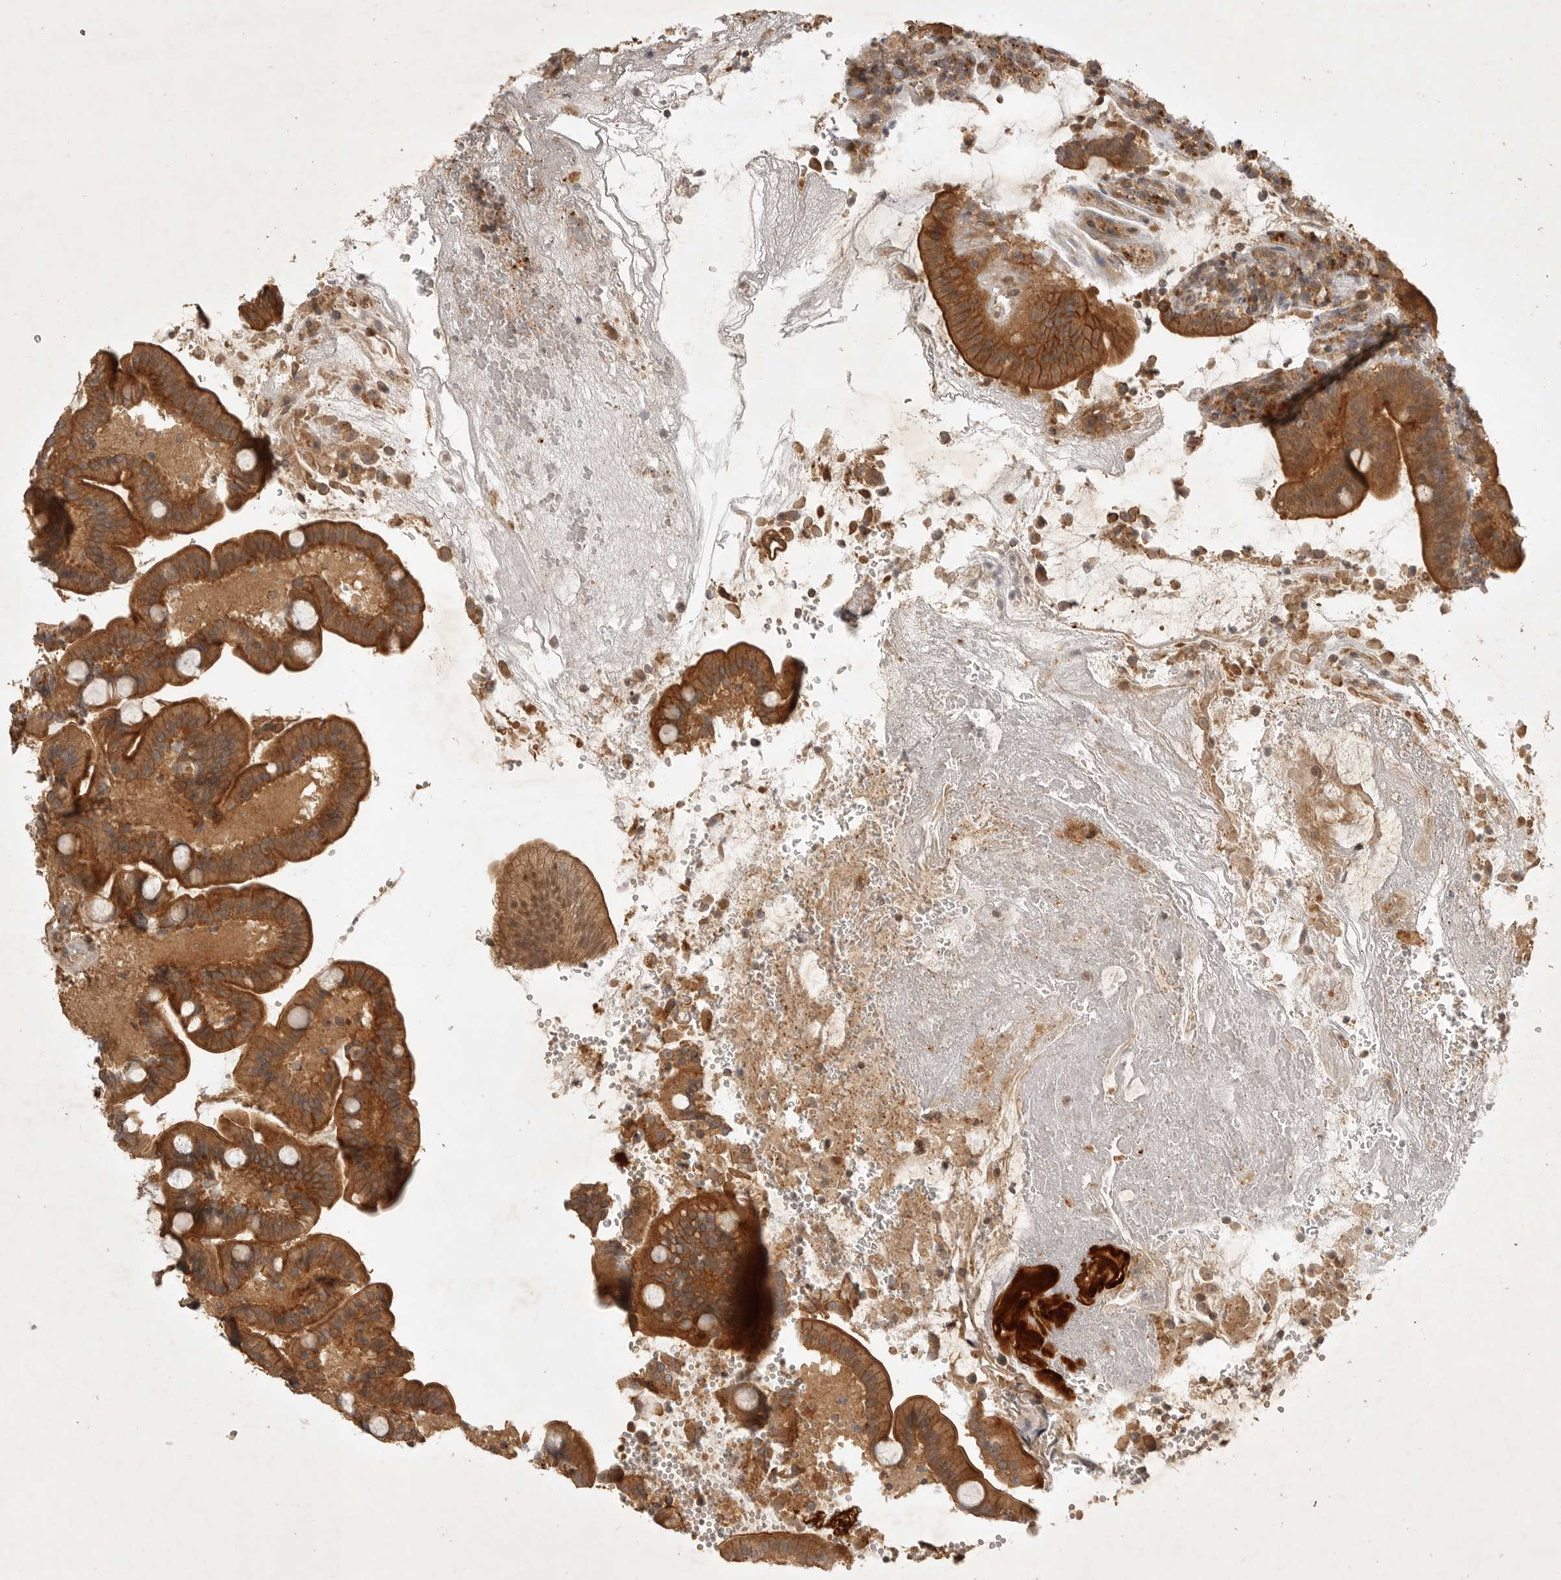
{"staining": {"intensity": "moderate", "quantity": ">75%", "location": "cytoplasmic/membranous"}, "tissue": "duodenum", "cell_type": "Glandular cells", "image_type": "normal", "snomed": [{"axis": "morphology", "description": "Normal tissue, NOS"}, {"axis": "topography", "description": "Duodenum"}], "caption": "Brown immunohistochemical staining in unremarkable human duodenum exhibits moderate cytoplasmic/membranous staining in about >75% of glandular cells. (brown staining indicates protein expression, while blue staining denotes nuclei).", "gene": "ZNF232", "patient": {"sex": "male", "age": 54}}